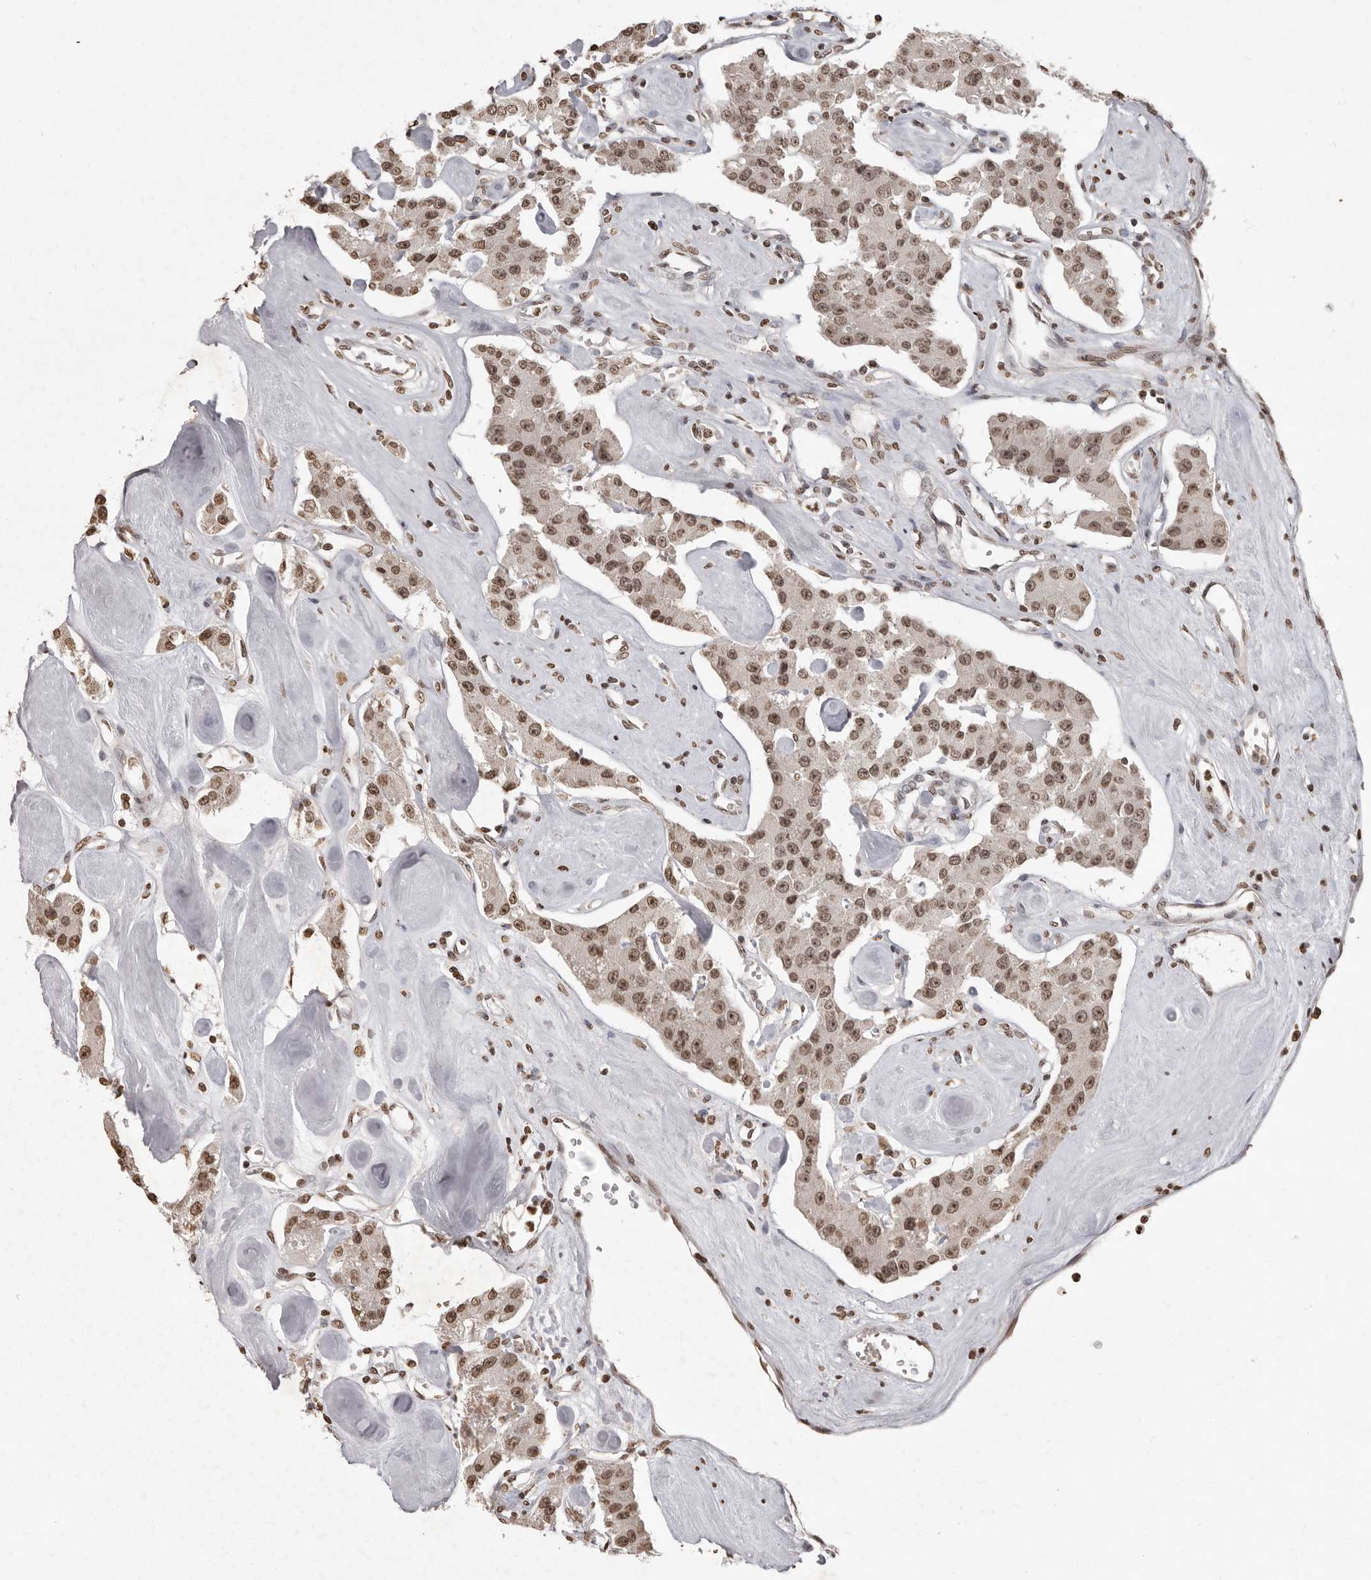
{"staining": {"intensity": "moderate", "quantity": ">75%", "location": "nuclear"}, "tissue": "carcinoid", "cell_type": "Tumor cells", "image_type": "cancer", "snomed": [{"axis": "morphology", "description": "Carcinoid, malignant, NOS"}, {"axis": "topography", "description": "Pancreas"}], "caption": "Immunohistochemistry (IHC) staining of carcinoid, which shows medium levels of moderate nuclear expression in approximately >75% of tumor cells indicating moderate nuclear protein staining. The staining was performed using DAB (3,3'-diaminobenzidine) (brown) for protein detection and nuclei were counterstained in hematoxylin (blue).", "gene": "WDR45", "patient": {"sex": "male", "age": 41}}